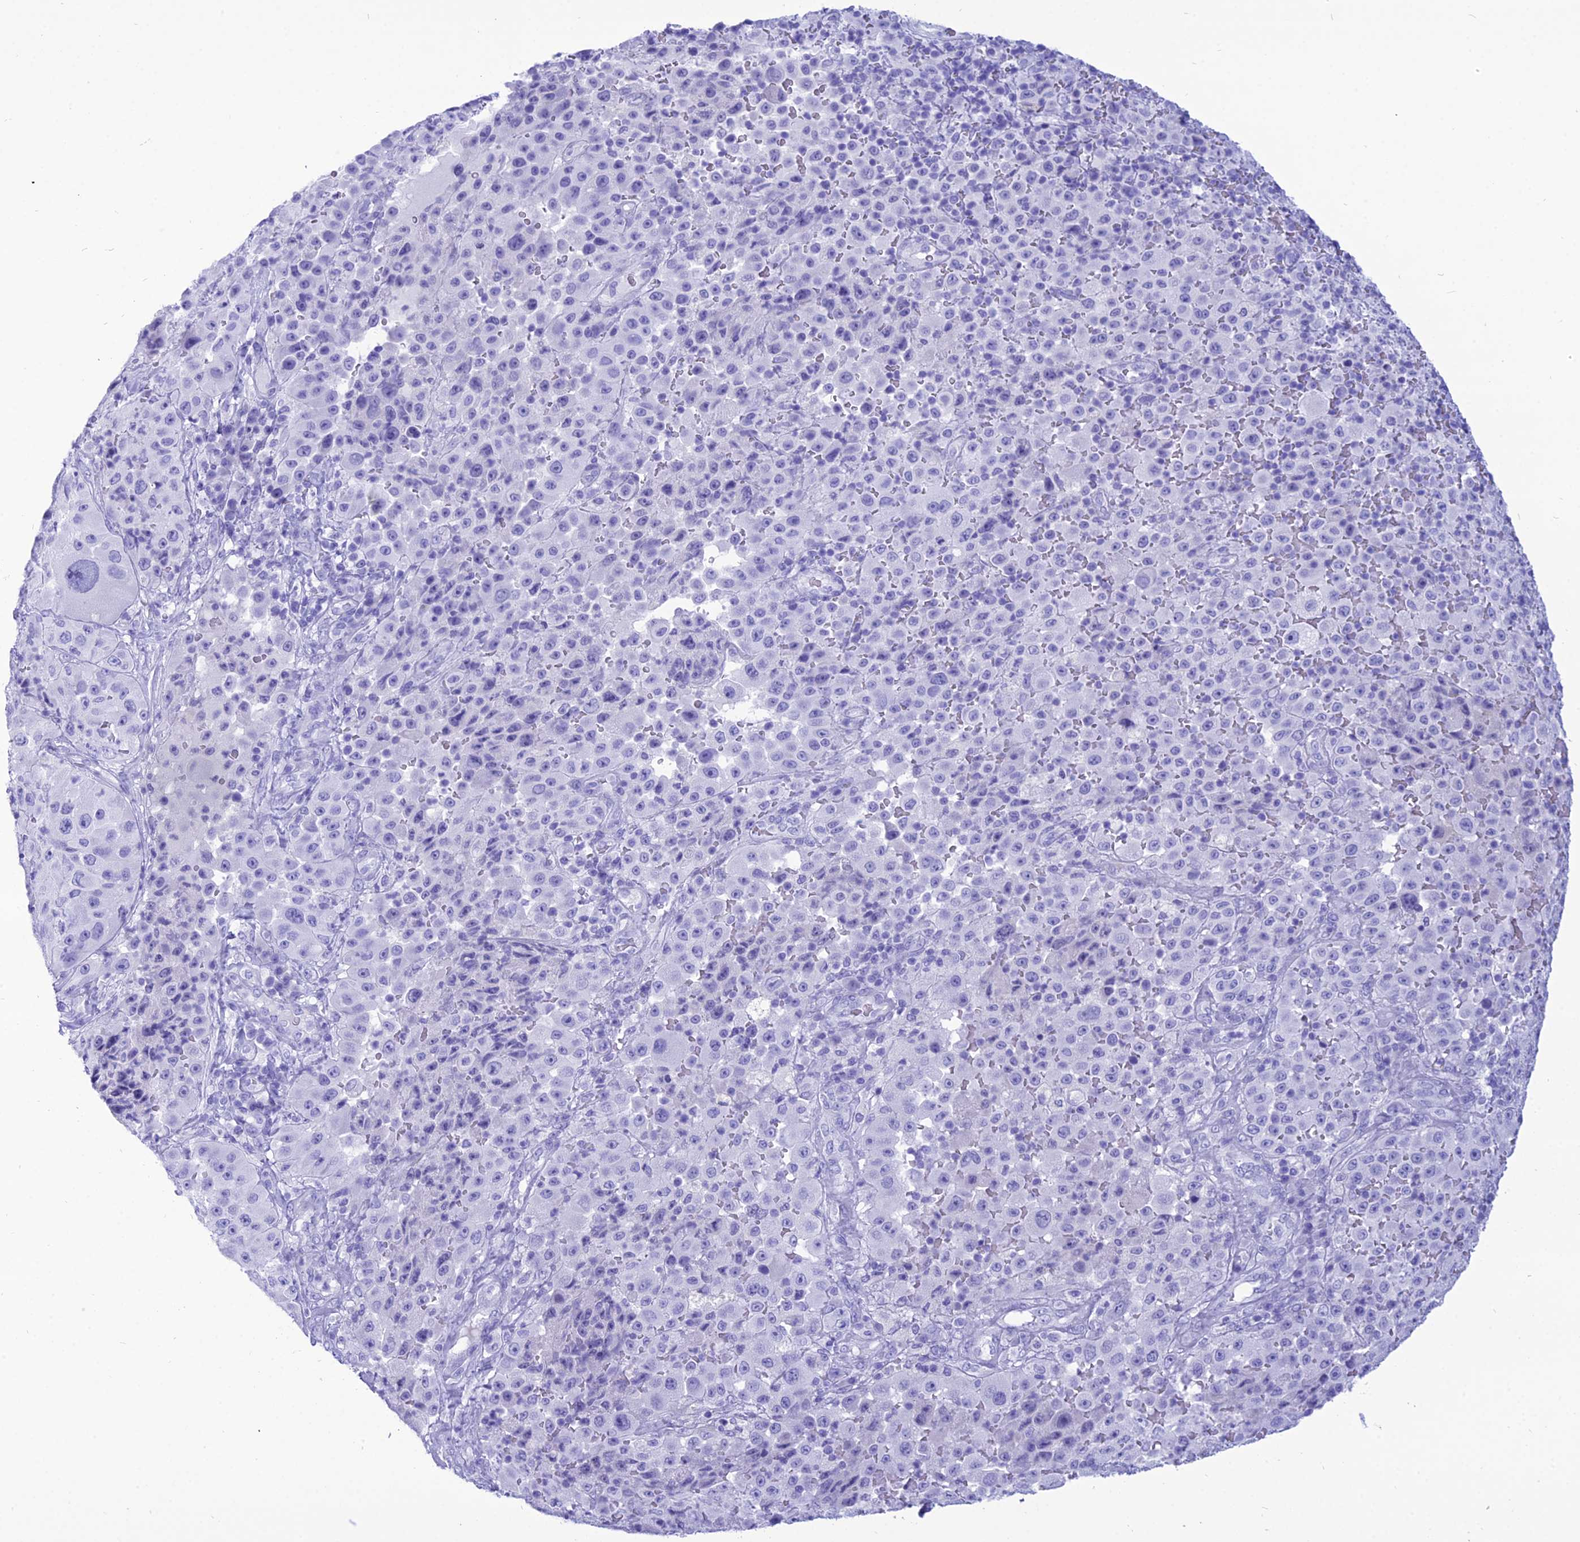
{"staining": {"intensity": "negative", "quantity": "none", "location": "none"}, "tissue": "melanoma", "cell_type": "Tumor cells", "image_type": "cancer", "snomed": [{"axis": "morphology", "description": "Malignant melanoma, Metastatic site"}, {"axis": "topography", "description": "Lymph node"}], "caption": "Tumor cells show no significant expression in melanoma. (DAB immunohistochemistry visualized using brightfield microscopy, high magnification).", "gene": "PNMA5", "patient": {"sex": "male", "age": 62}}